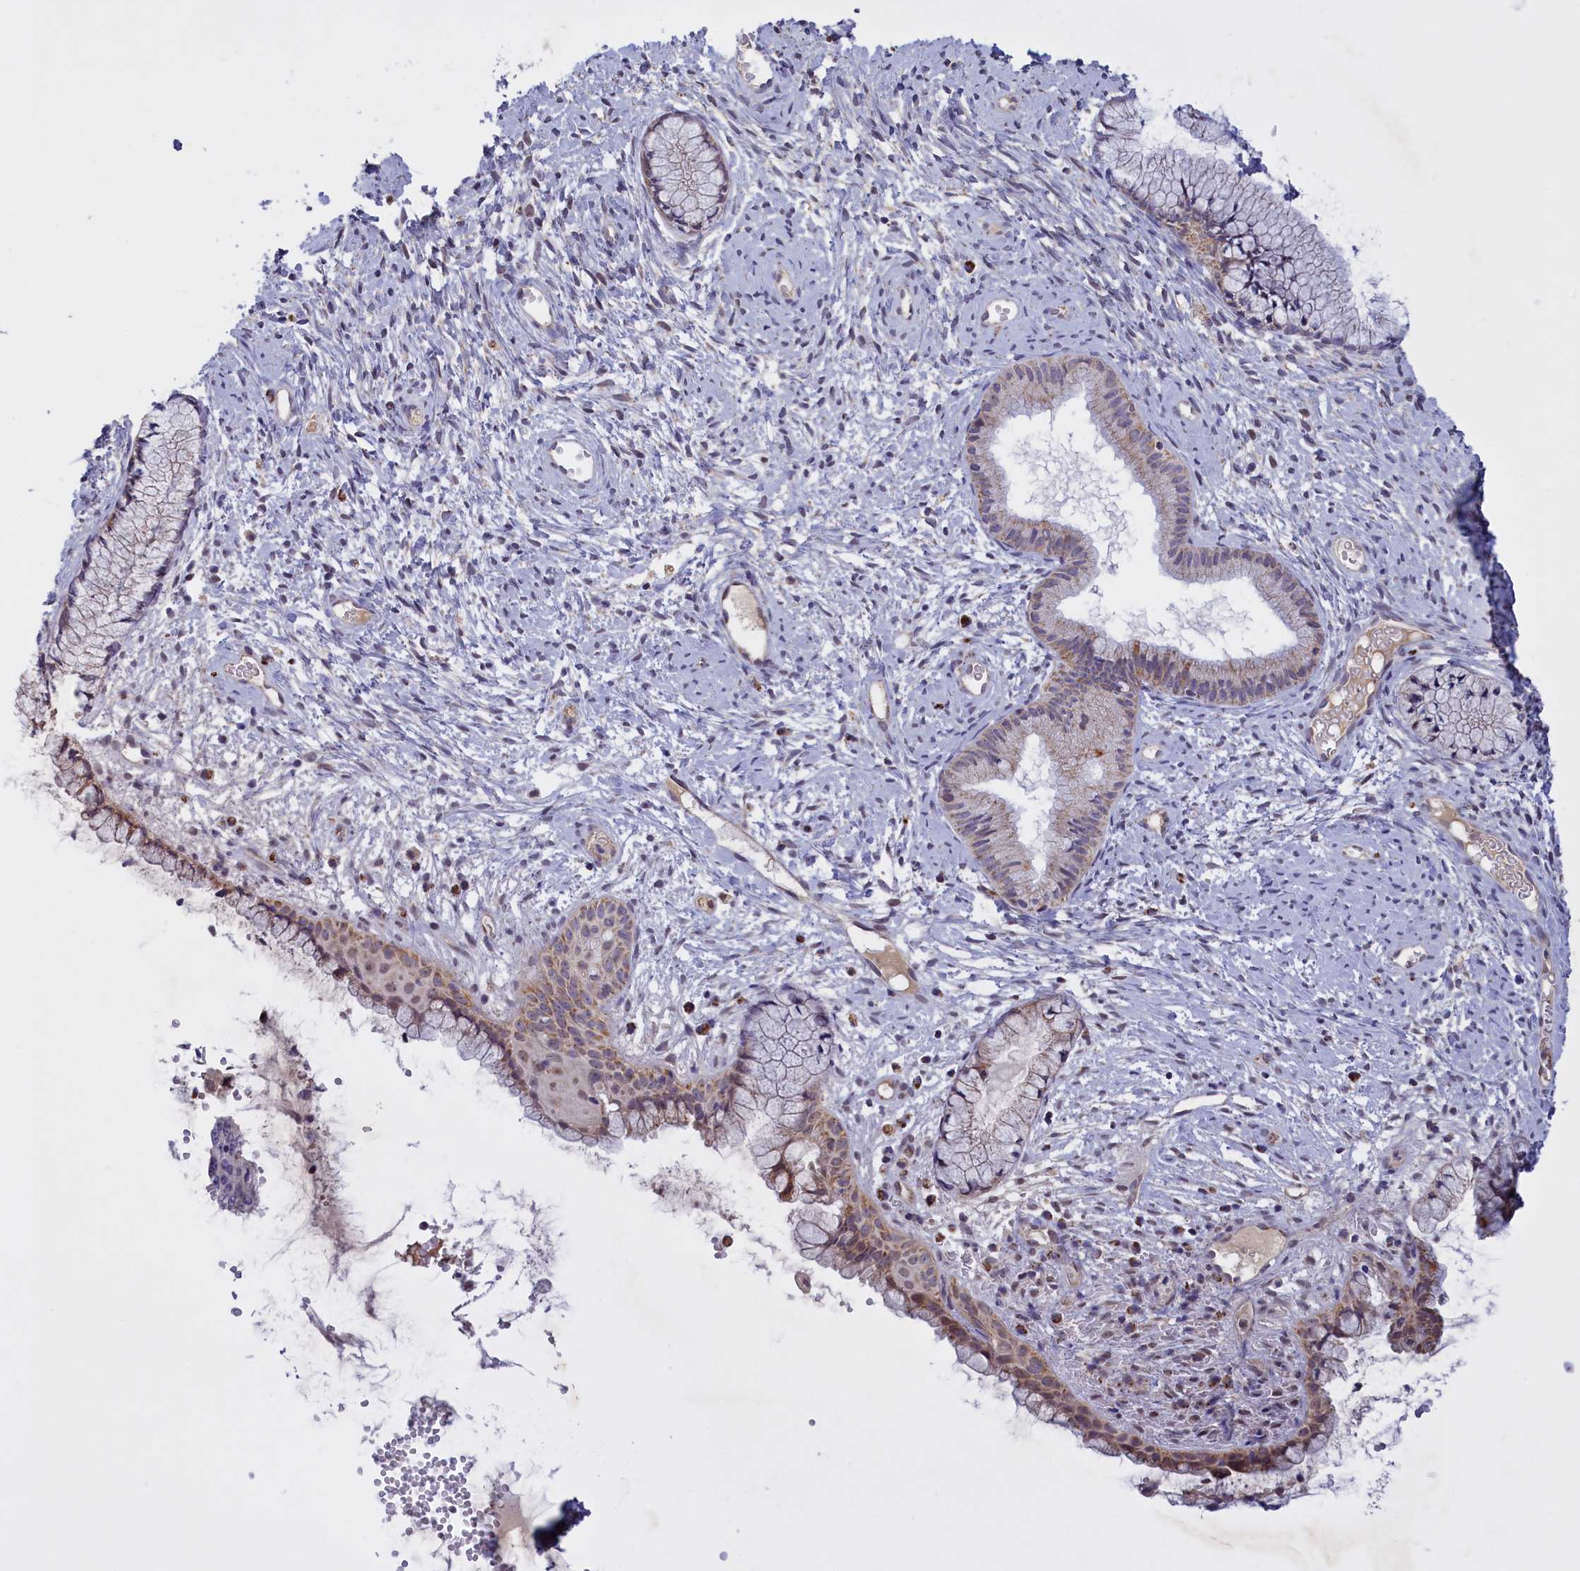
{"staining": {"intensity": "moderate", "quantity": "25%-75%", "location": "cytoplasmic/membranous"}, "tissue": "cervix", "cell_type": "Glandular cells", "image_type": "normal", "snomed": [{"axis": "morphology", "description": "Normal tissue, NOS"}, {"axis": "topography", "description": "Cervix"}], "caption": "This histopathology image displays IHC staining of unremarkable cervix, with medium moderate cytoplasmic/membranous staining in about 25%-75% of glandular cells.", "gene": "FAM149B1", "patient": {"sex": "female", "age": 42}}